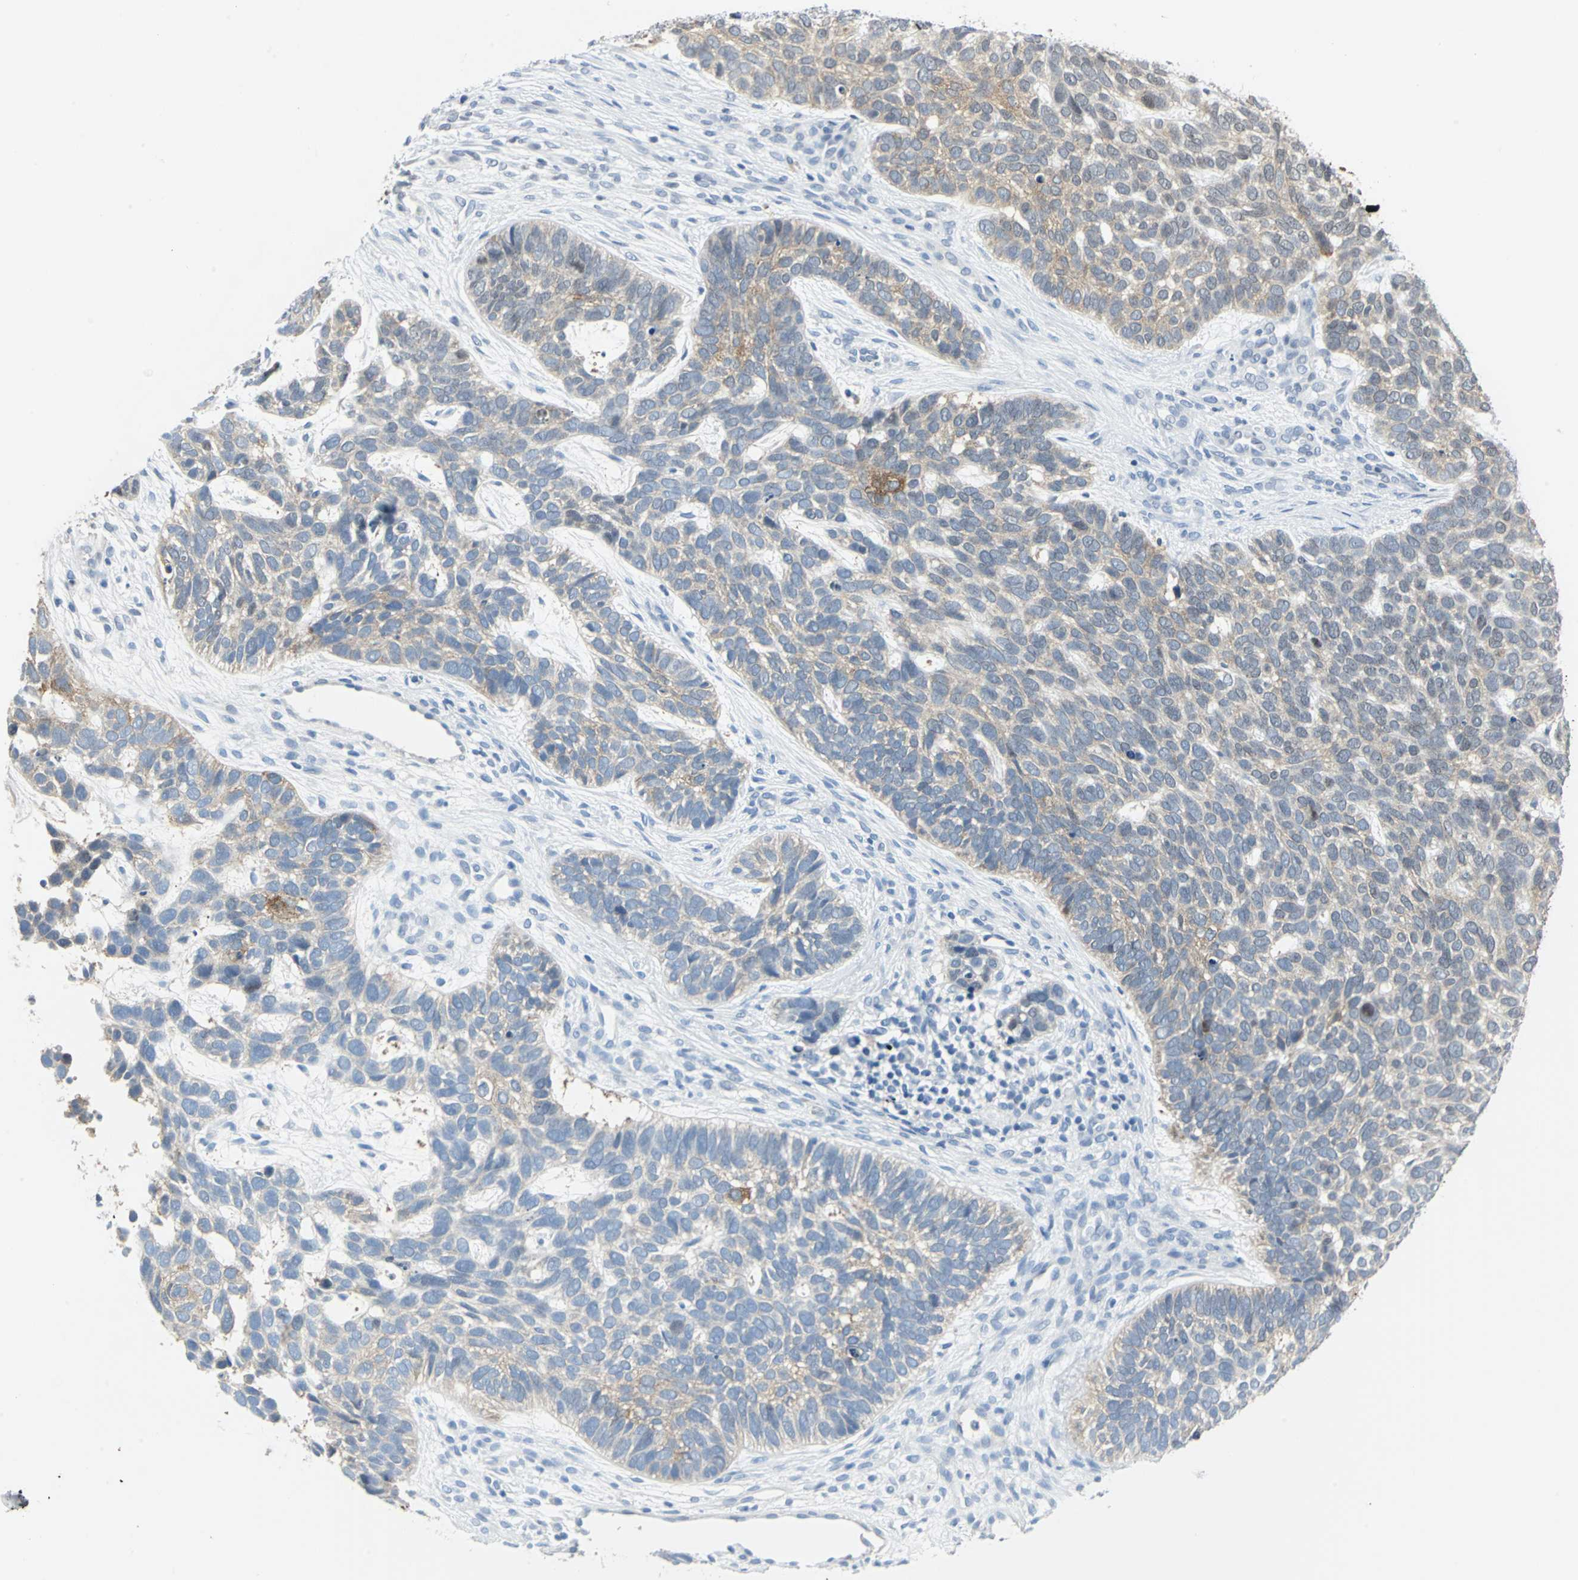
{"staining": {"intensity": "weak", "quantity": "25%-75%", "location": "cytoplasmic/membranous"}, "tissue": "skin cancer", "cell_type": "Tumor cells", "image_type": "cancer", "snomed": [{"axis": "morphology", "description": "Basal cell carcinoma"}, {"axis": "topography", "description": "Skin"}], "caption": "Immunohistochemical staining of human skin basal cell carcinoma displays low levels of weak cytoplasmic/membranous positivity in approximately 25%-75% of tumor cells.", "gene": "SFN", "patient": {"sex": "male", "age": 87}}